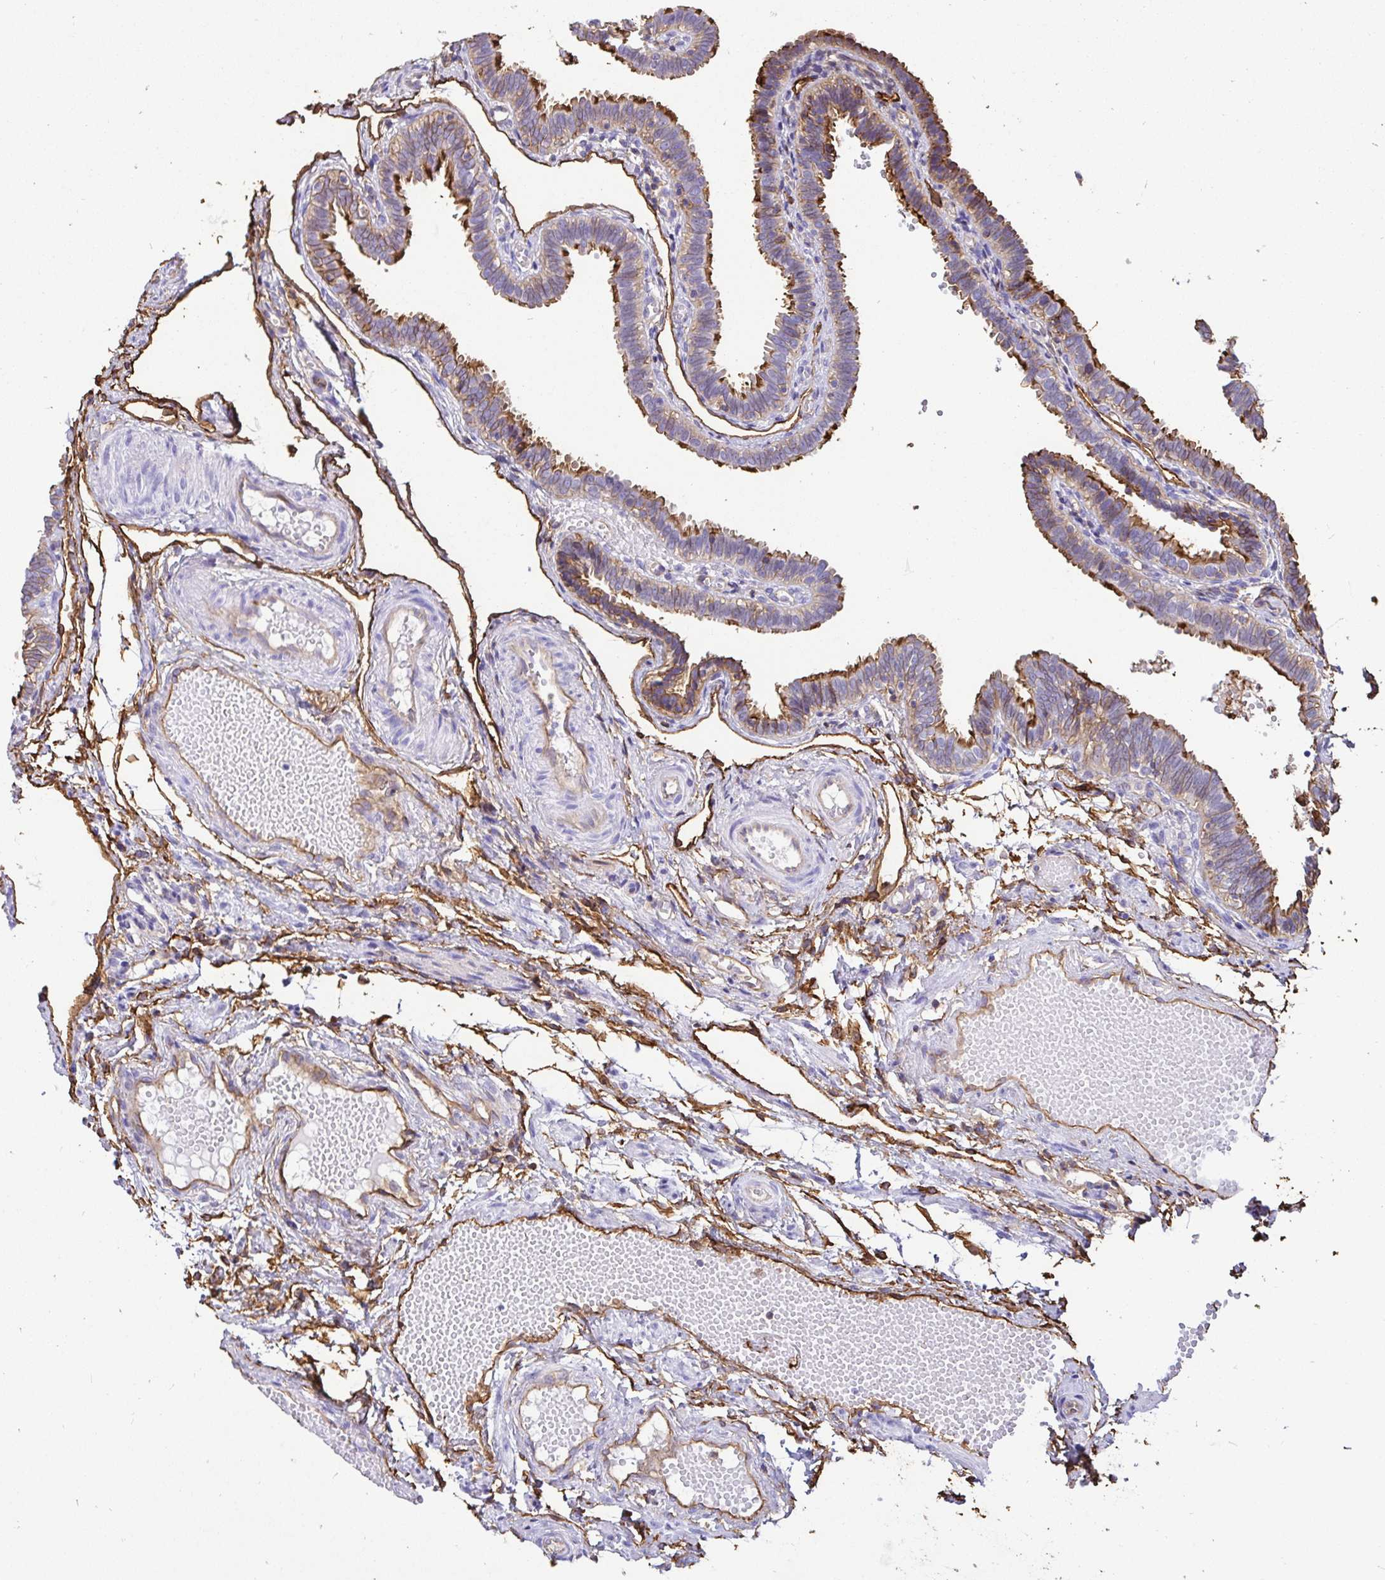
{"staining": {"intensity": "moderate", "quantity": ">75%", "location": "cytoplasmic/membranous"}, "tissue": "fallopian tube", "cell_type": "Glandular cells", "image_type": "normal", "snomed": [{"axis": "morphology", "description": "Normal tissue, NOS"}, {"axis": "topography", "description": "Fallopian tube"}], "caption": "This histopathology image demonstrates immunohistochemistry (IHC) staining of unremarkable fallopian tube, with medium moderate cytoplasmic/membranous expression in about >75% of glandular cells.", "gene": "ANXA2", "patient": {"sex": "female", "age": 37}}